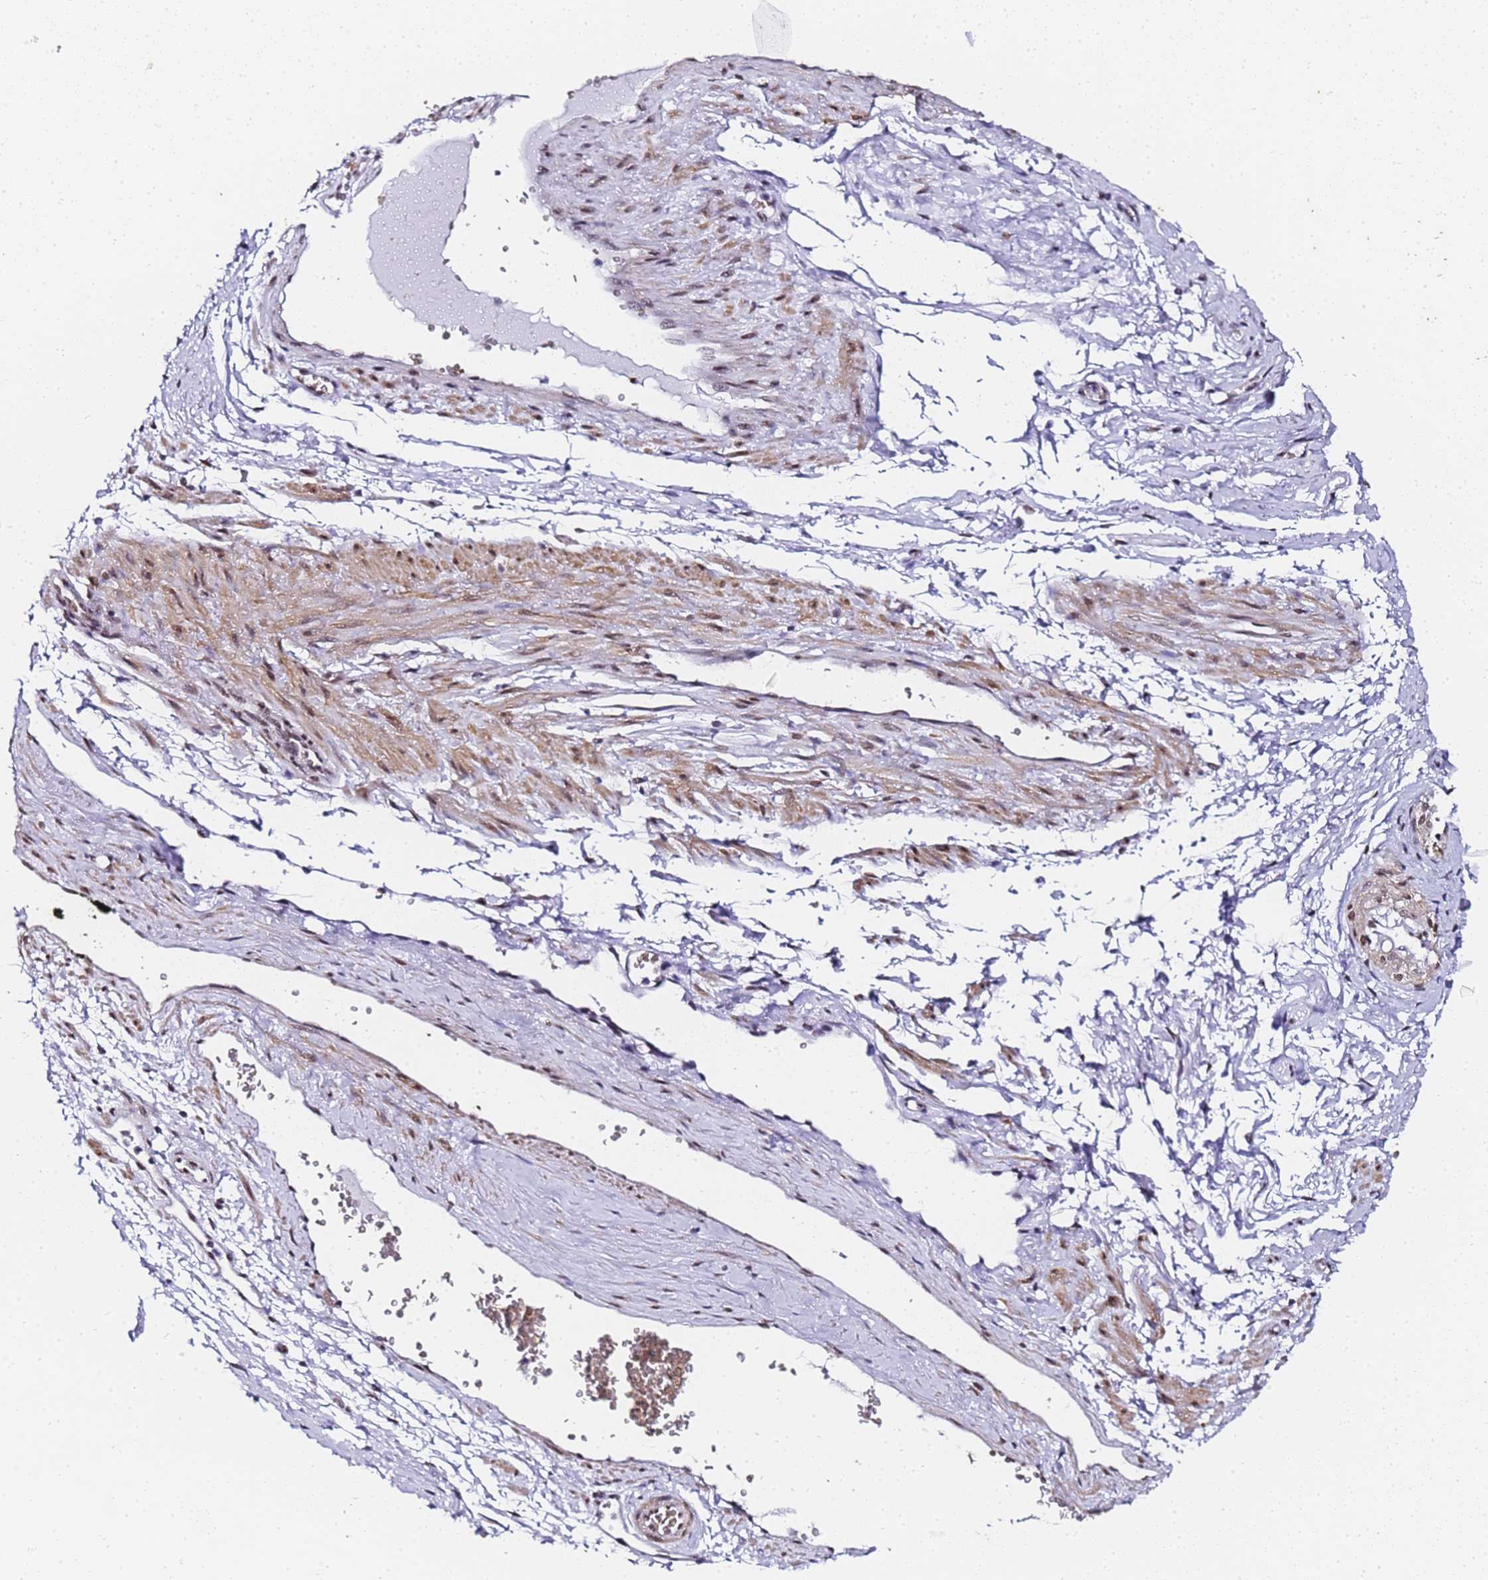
{"staining": {"intensity": "negative", "quantity": "none", "location": "none"}, "tissue": "adipose tissue", "cell_type": "Adipocytes", "image_type": "normal", "snomed": [{"axis": "morphology", "description": "Normal tissue, NOS"}, {"axis": "morphology", "description": "Adenocarcinoma, Low grade"}, {"axis": "topography", "description": "Prostate"}, {"axis": "topography", "description": "Peripheral nerve tissue"}], "caption": "Immunohistochemistry (IHC) of unremarkable adipose tissue reveals no positivity in adipocytes.", "gene": "POLR1A", "patient": {"sex": "male", "age": 63}}